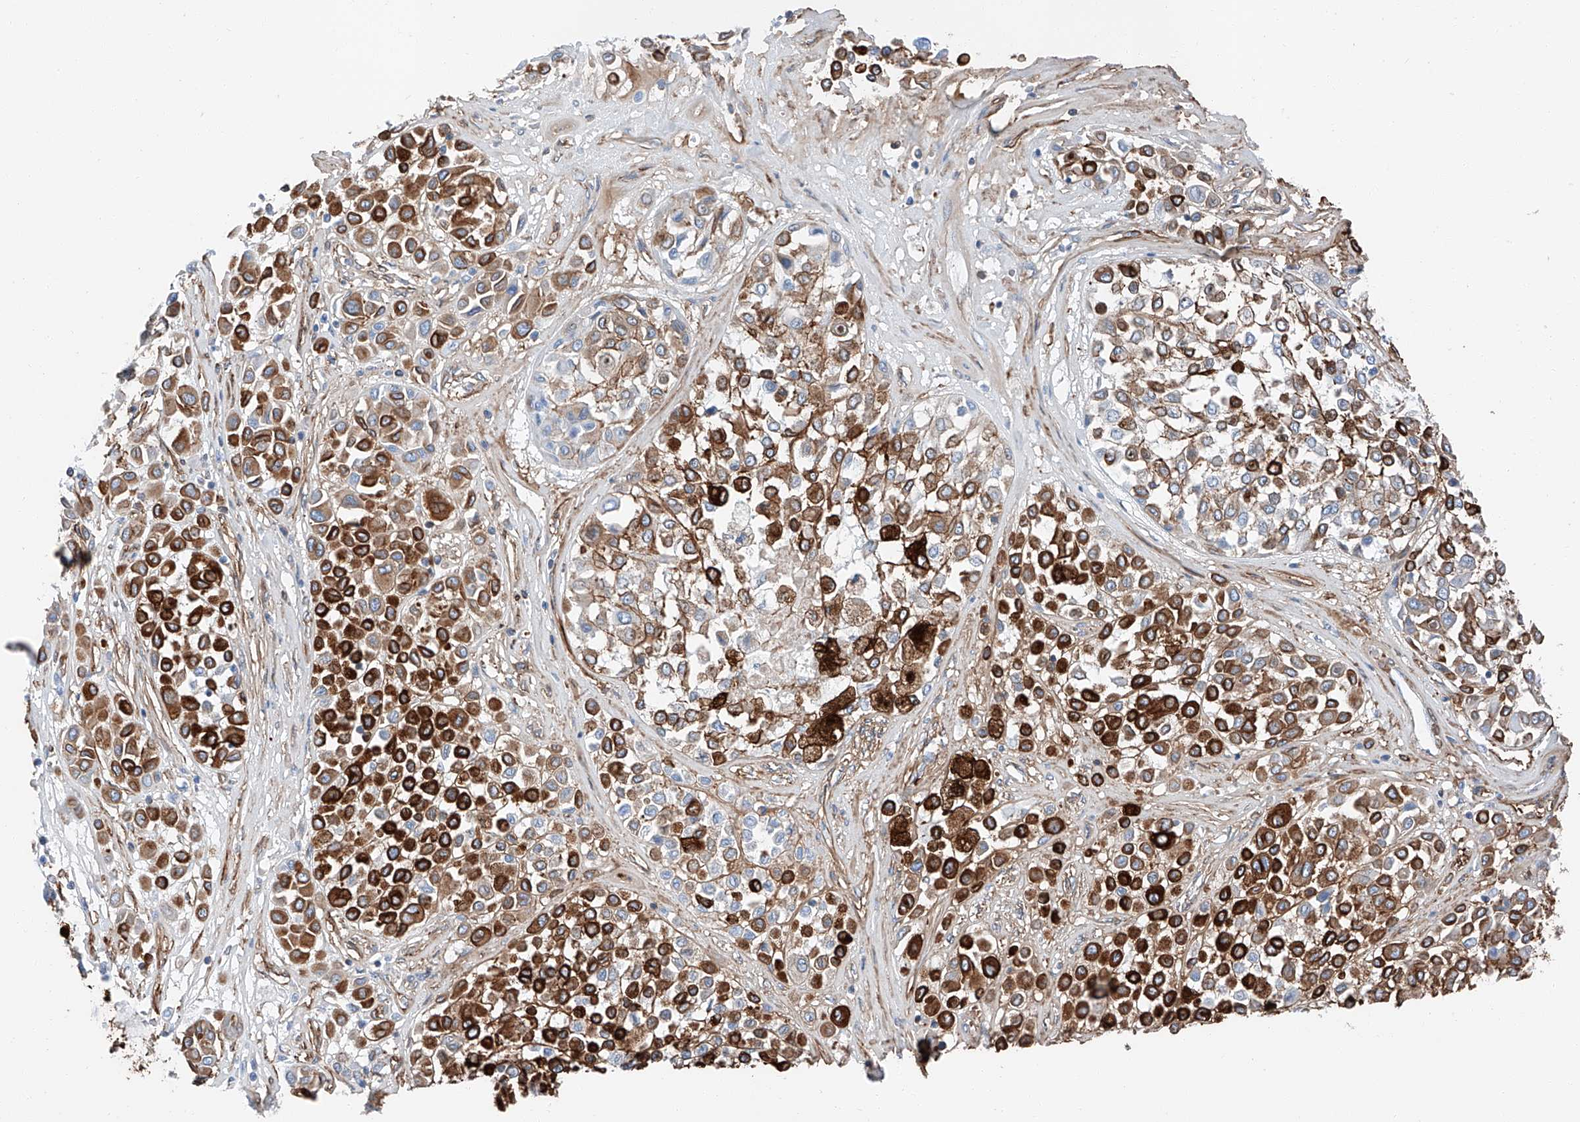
{"staining": {"intensity": "strong", "quantity": ">75%", "location": "cytoplasmic/membranous"}, "tissue": "melanoma", "cell_type": "Tumor cells", "image_type": "cancer", "snomed": [{"axis": "morphology", "description": "Malignant melanoma, Metastatic site"}, {"axis": "topography", "description": "Soft tissue"}], "caption": "A brown stain highlights strong cytoplasmic/membranous positivity of a protein in malignant melanoma (metastatic site) tumor cells.", "gene": "ZNF804A", "patient": {"sex": "male", "age": 41}}